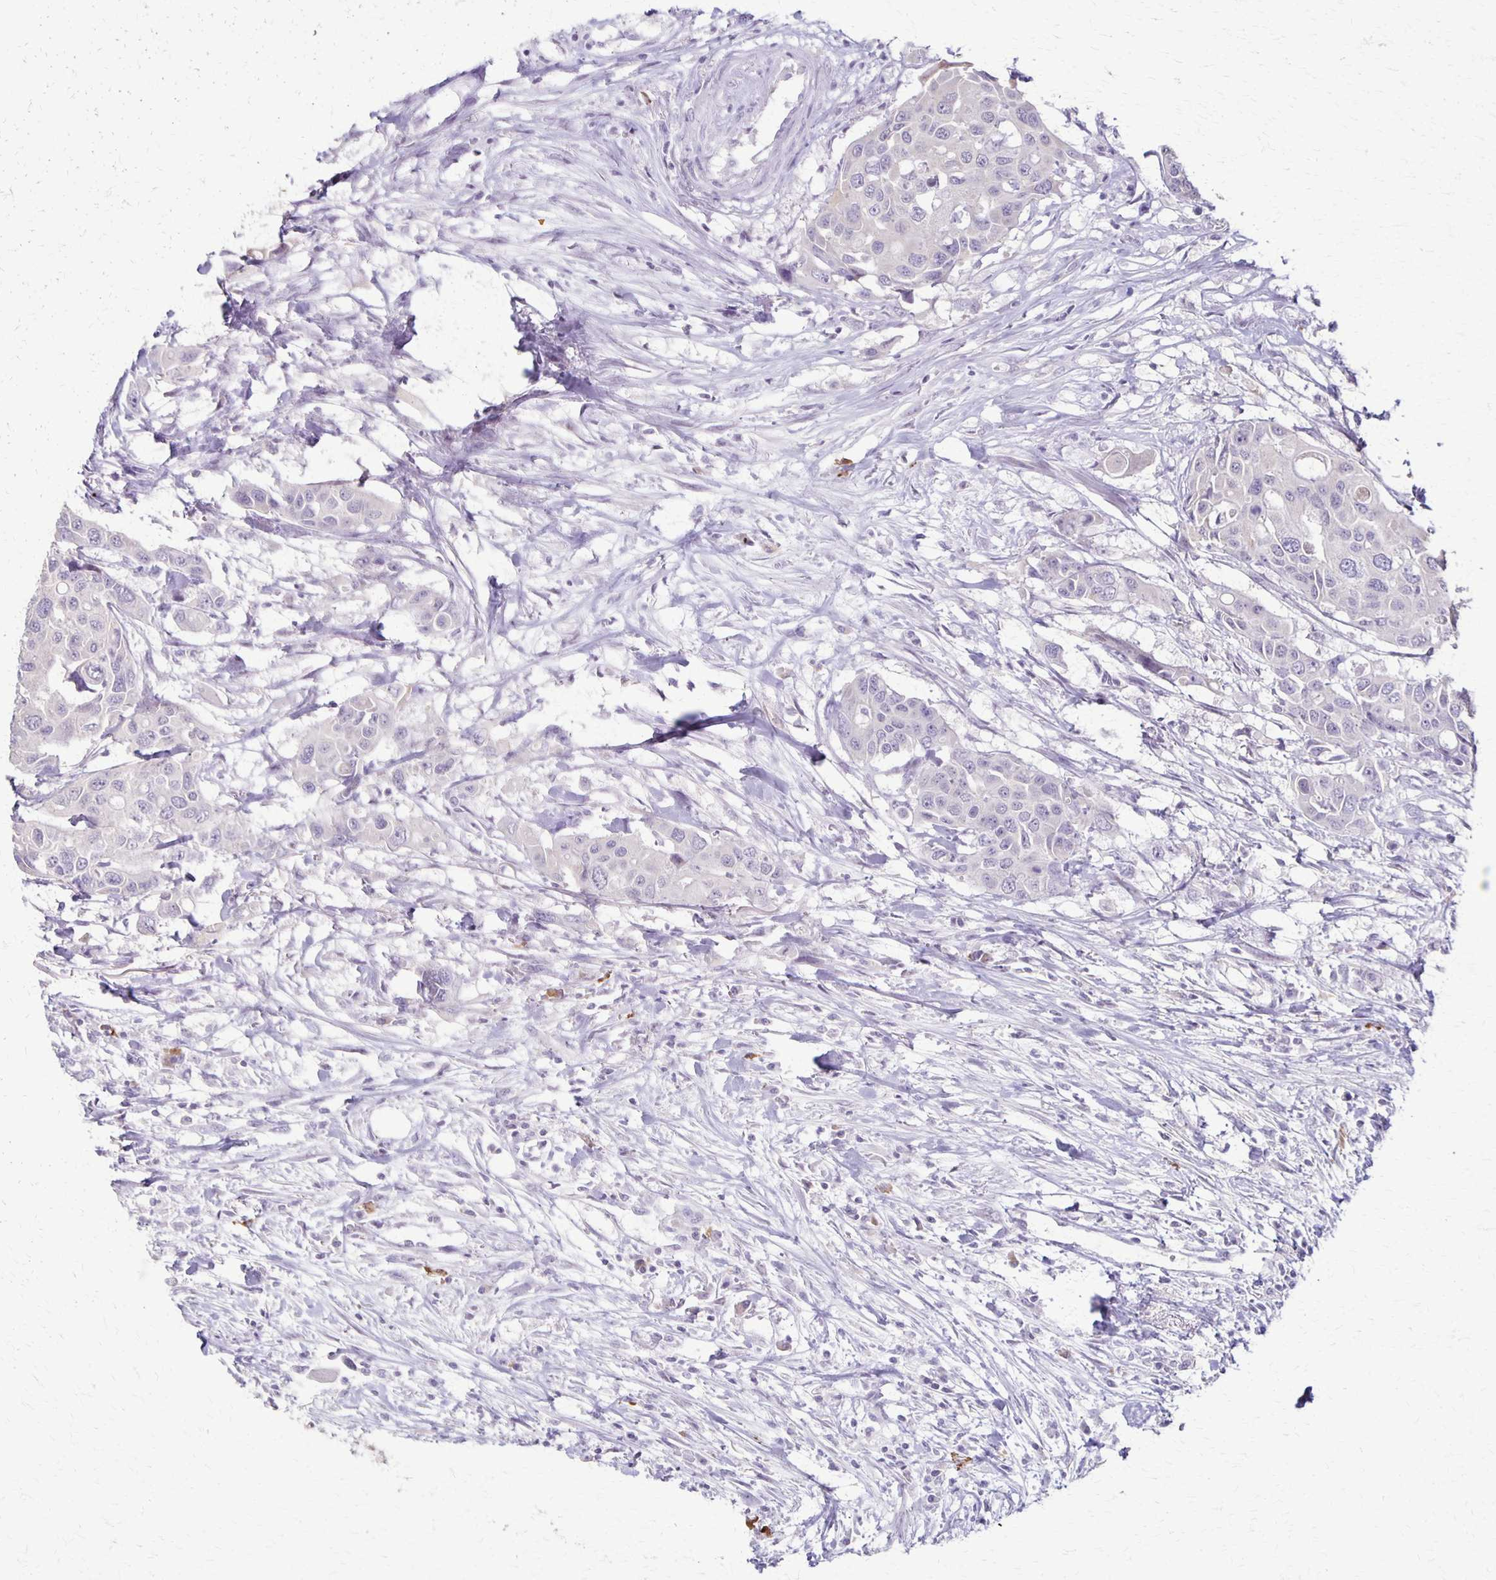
{"staining": {"intensity": "negative", "quantity": "none", "location": "none"}, "tissue": "colorectal cancer", "cell_type": "Tumor cells", "image_type": "cancer", "snomed": [{"axis": "morphology", "description": "Adenocarcinoma, NOS"}, {"axis": "topography", "description": "Colon"}], "caption": "The IHC micrograph has no significant positivity in tumor cells of colorectal cancer tissue.", "gene": "SLC35E2B", "patient": {"sex": "male", "age": 77}}